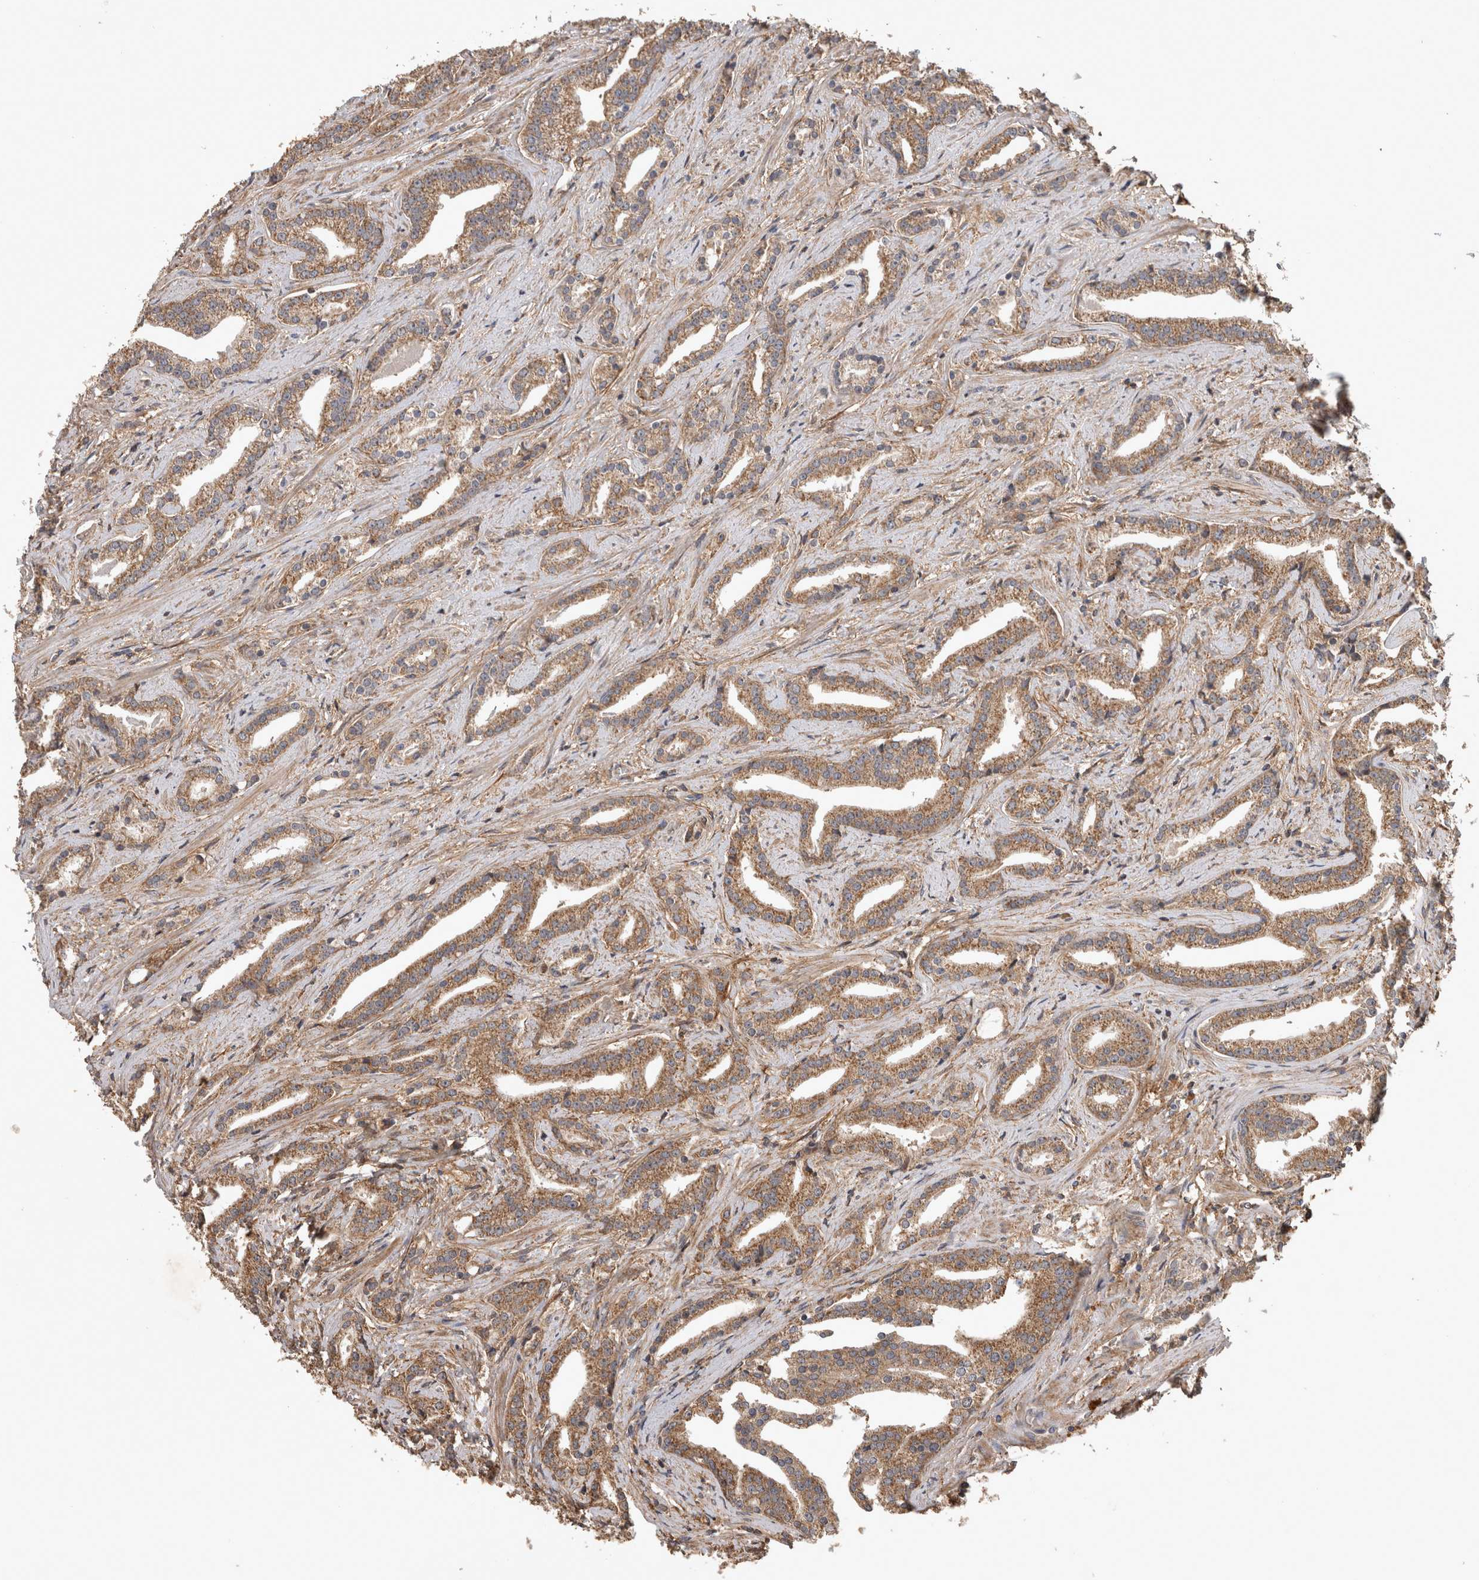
{"staining": {"intensity": "moderate", "quantity": ">75%", "location": "cytoplasmic/membranous"}, "tissue": "prostate cancer", "cell_type": "Tumor cells", "image_type": "cancer", "snomed": [{"axis": "morphology", "description": "Adenocarcinoma, Low grade"}, {"axis": "topography", "description": "Prostate"}], "caption": "Moderate cytoplasmic/membranous positivity is identified in about >75% of tumor cells in prostate cancer.", "gene": "TRMT61B", "patient": {"sex": "male", "age": 67}}